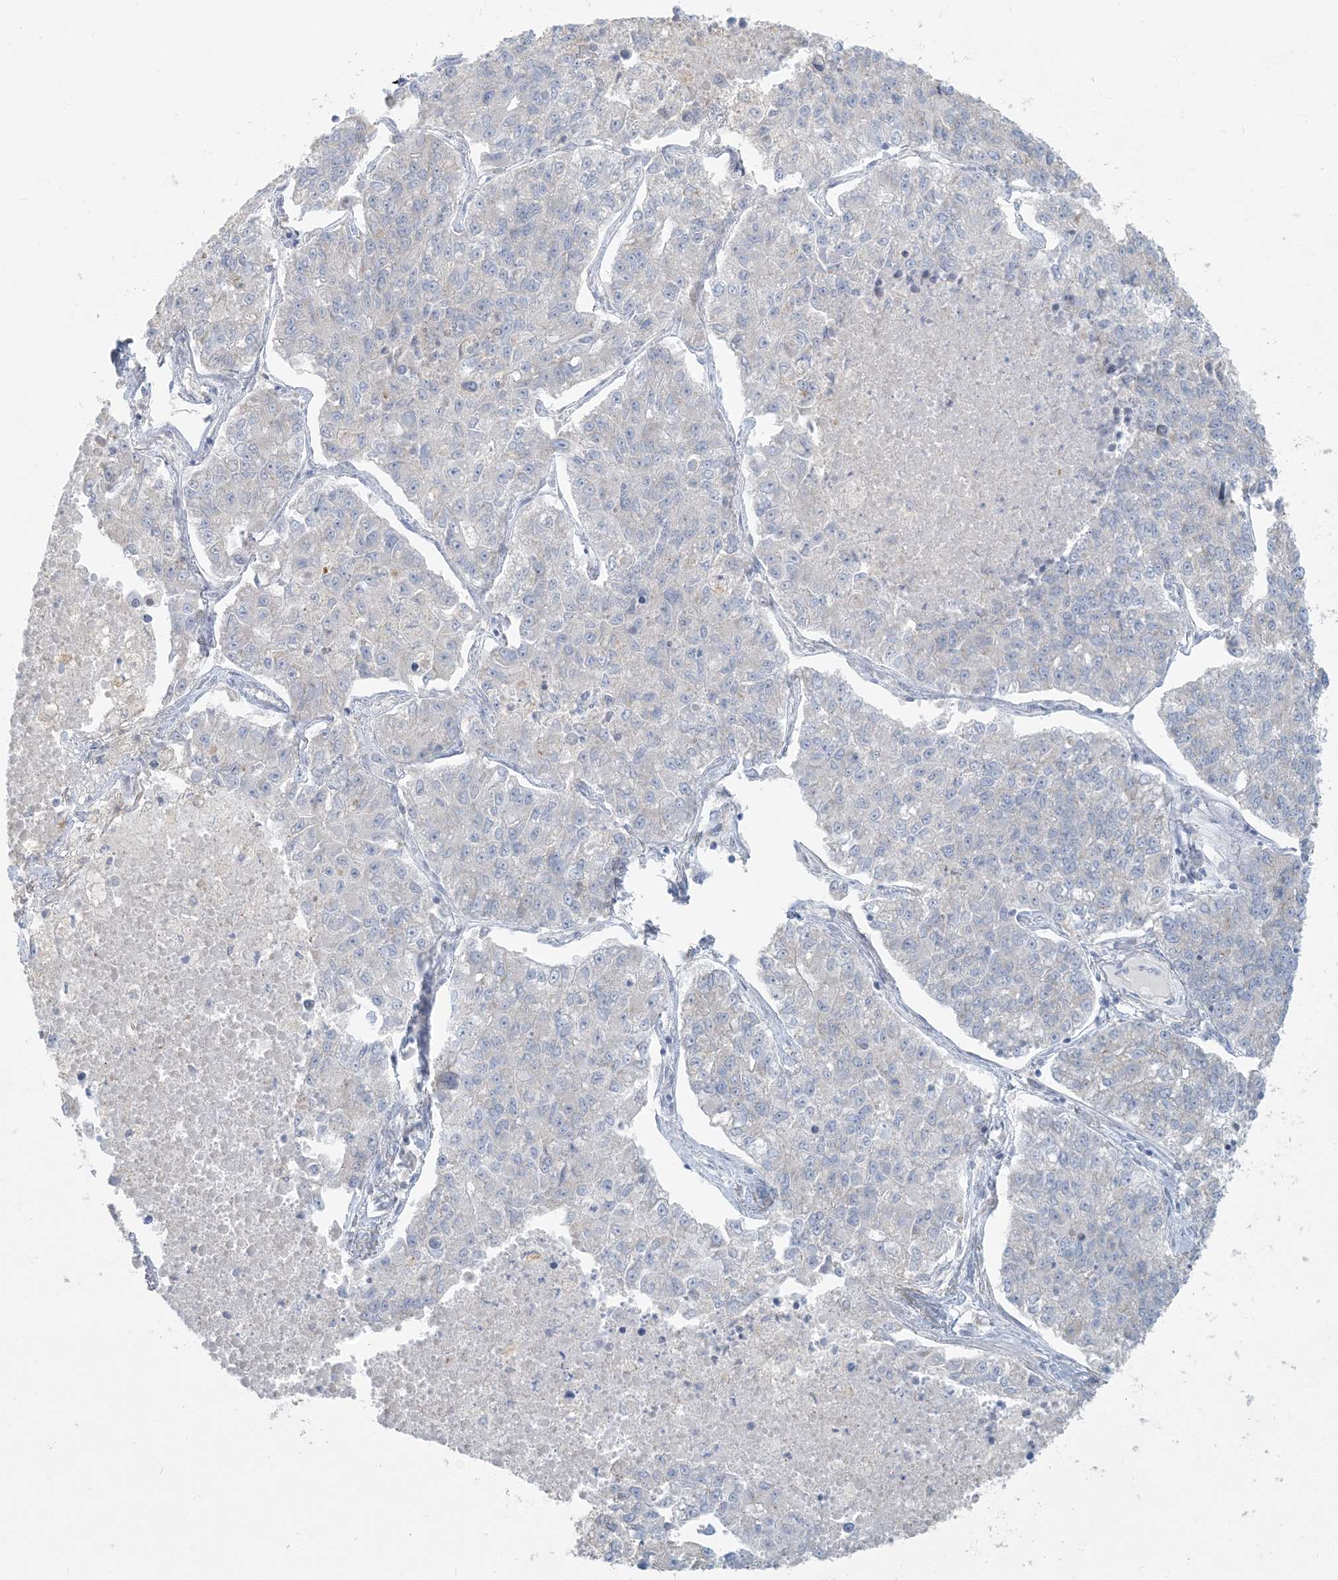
{"staining": {"intensity": "negative", "quantity": "none", "location": "none"}, "tissue": "lung cancer", "cell_type": "Tumor cells", "image_type": "cancer", "snomed": [{"axis": "morphology", "description": "Adenocarcinoma, NOS"}, {"axis": "topography", "description": "Lung"}], "caption": "Immunohistochemical staining of lung cancer reveals no significant positivity in tumor cells.", "gene": "HACL1", "patient": {"sex": "male", "age": 49}}